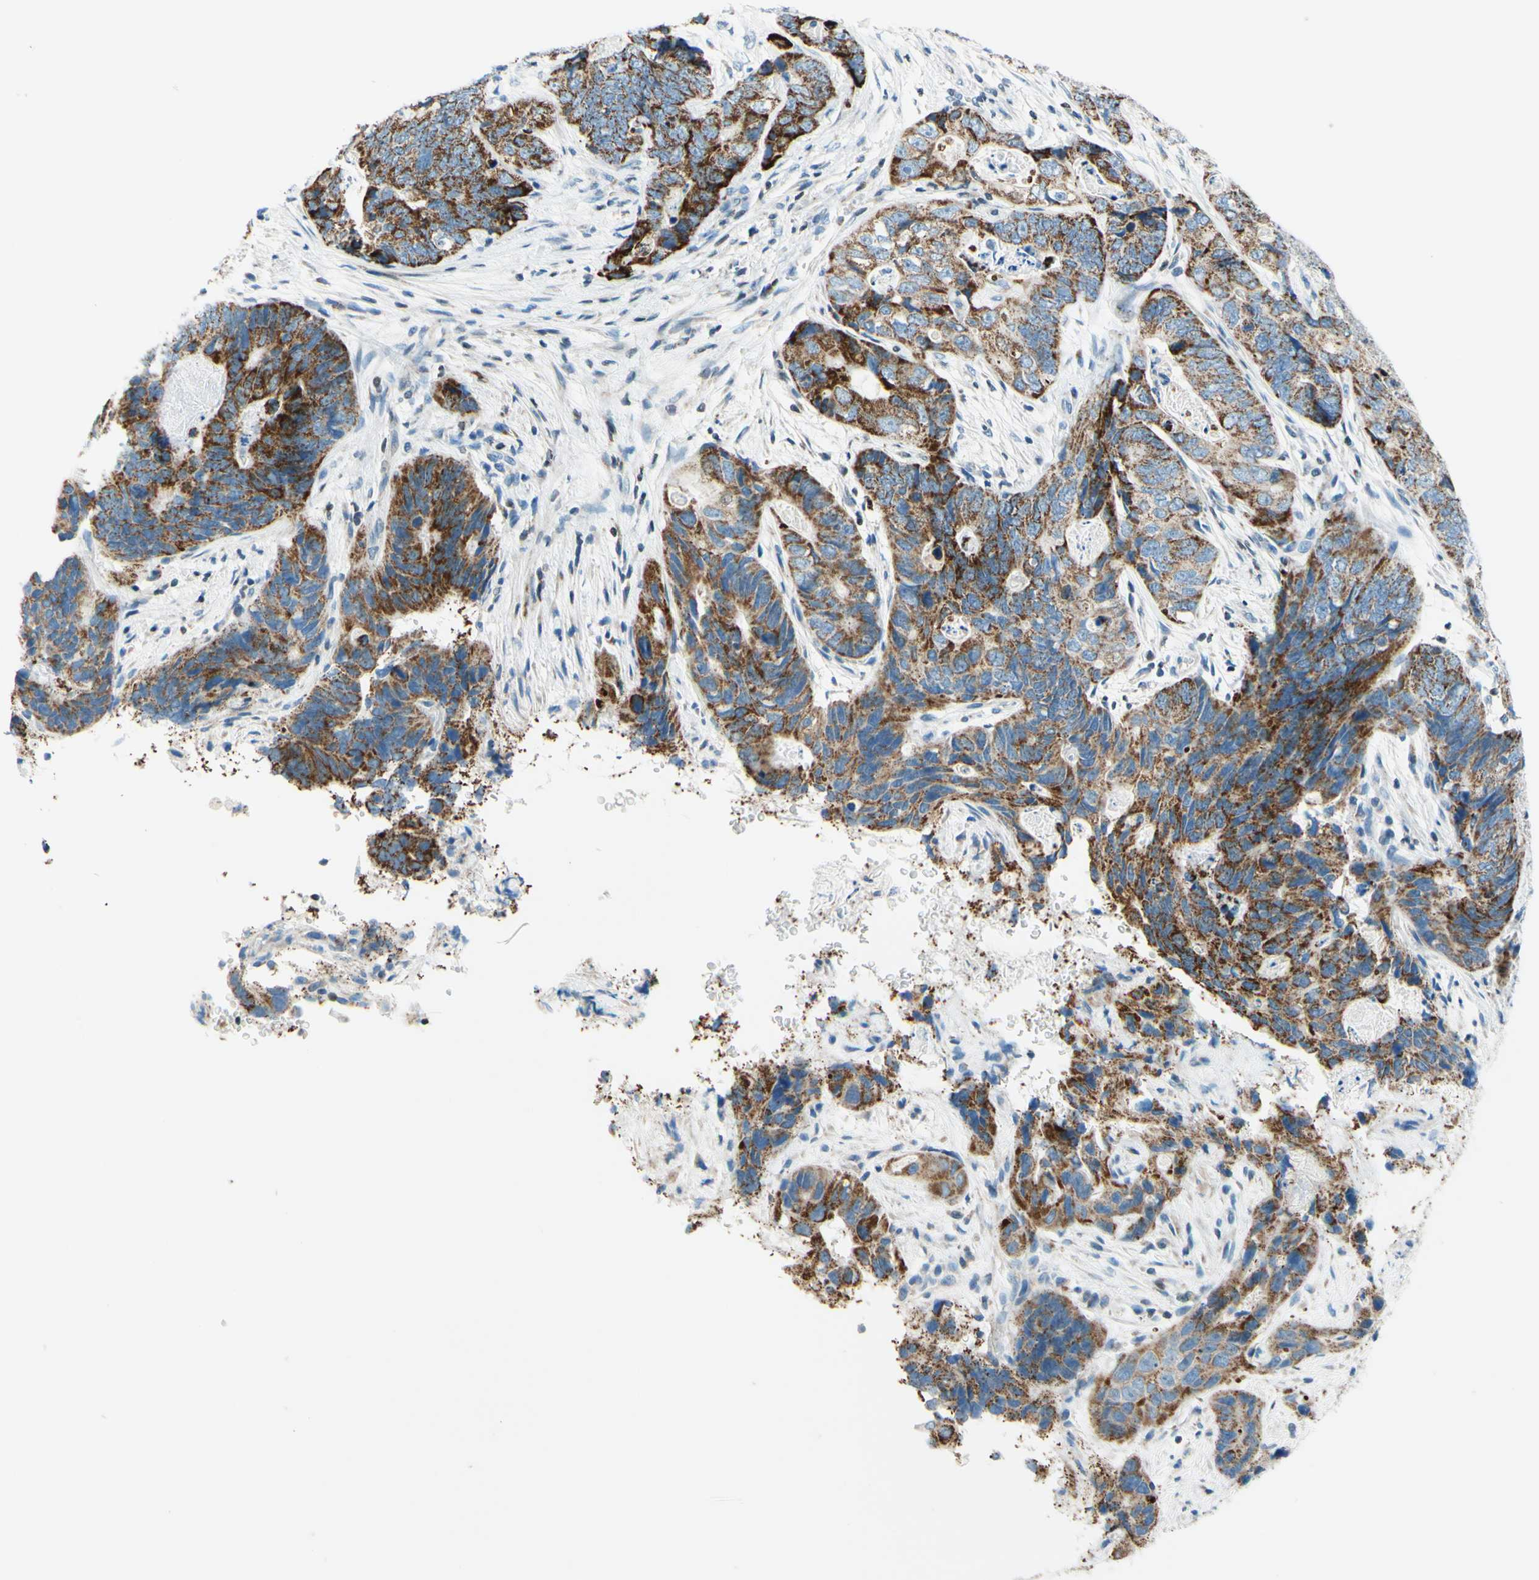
{"staining": {"intensity": "moderate", "quantity": ">75%", "location": "cytoplasmic/membranous"}, "tissue": "stomach cancer", "cell_type": "Tumor cells", "image_type": "cancer", "snomed": [{"axis": "morphology", "description": "Adenocarcinoma, NOS"}, {"axis": "topography", "description": "Stomach"}], "caption": "A micrograph of stomach cancer (adenocarcinoma) stained for a protein reveals moderate cytoplasmic/membranous brown staining in tumor cells.", "gene": "CBX7", "patient": {"sex": "female", "age": 89}}